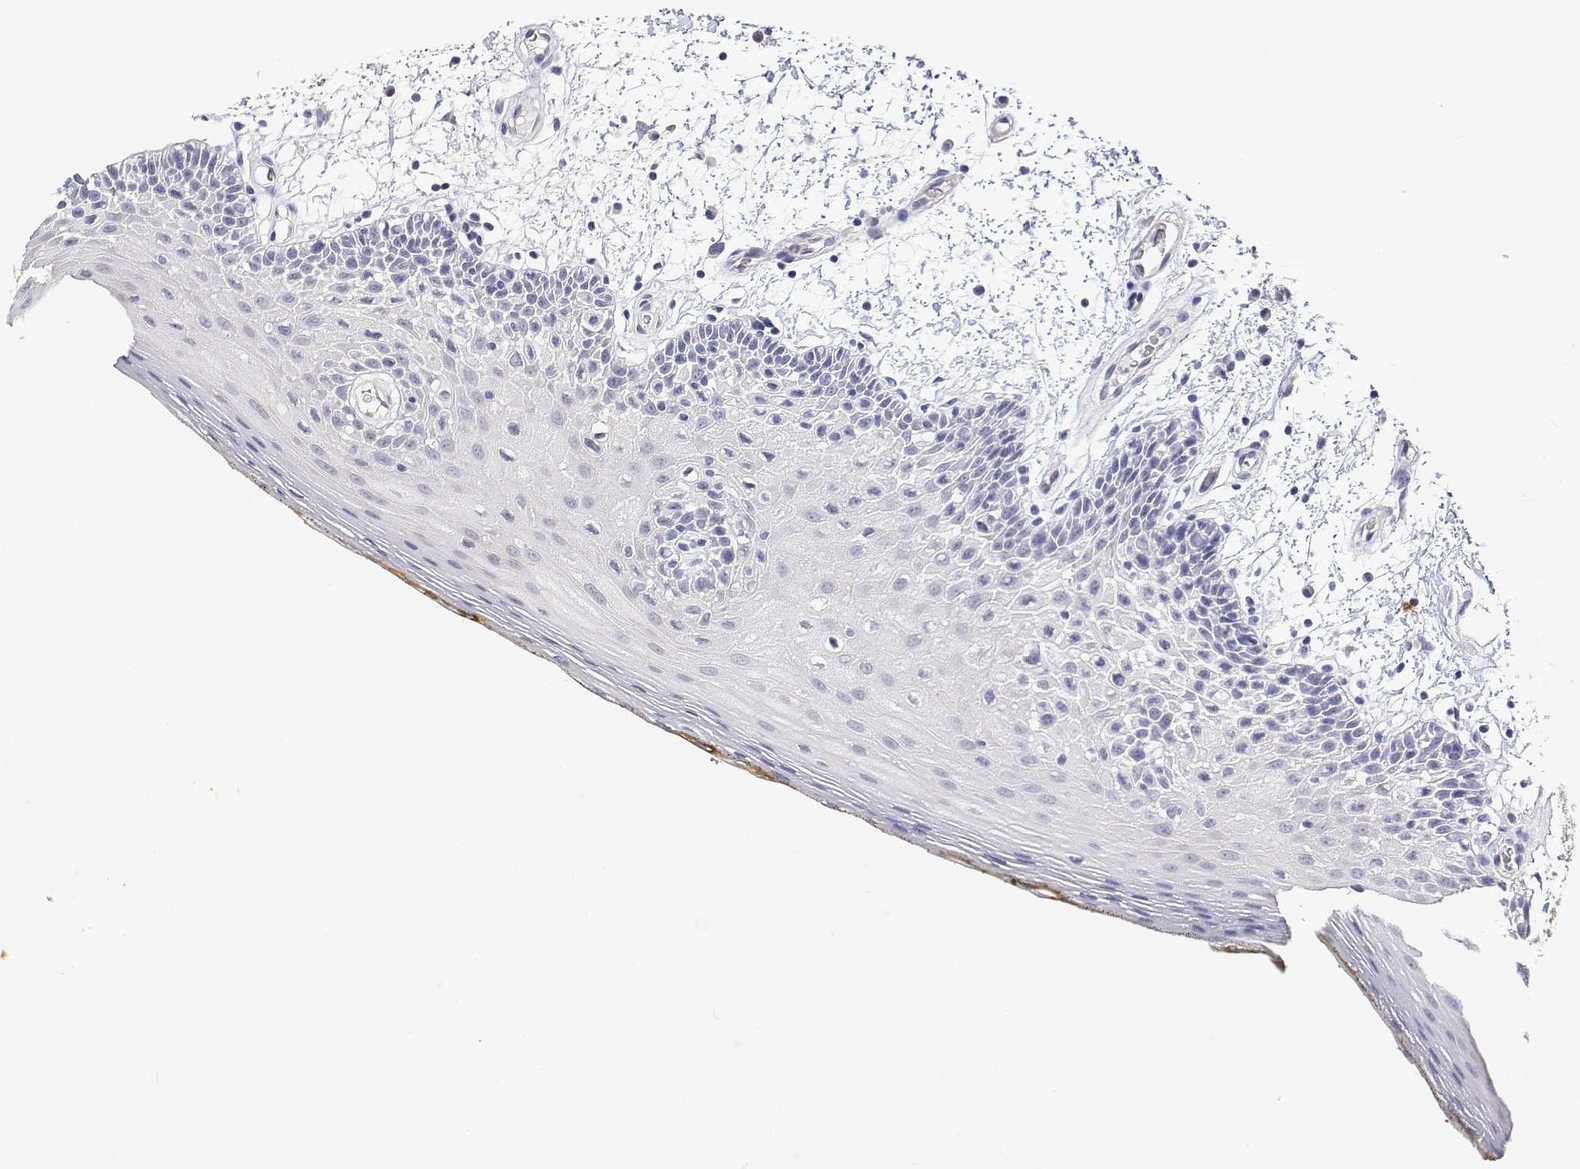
{"staining": {"intensity": "negative", "quantity": "none", "location": "none"}, "tissue": "oral mucosa", "cell_type": "Squamous epithelial cells", "image_type": "normal", "snomed": [{"axis": "morphology", "description": "Normal tissue, NOS"}, {"axis": "morphology", "description": "Squamous cell carcinoma, NOS"}, {"axis": "topography", "description": "Oral tissue"}, {"axis": "topography", "description": "Head-Neck"}], "caption": "Micrograph shows no protein expression in squamous epithelial cells of normal oral mucosa.", "gene": "PLCB1", "patient": {"sex": "male", "age": 52}}